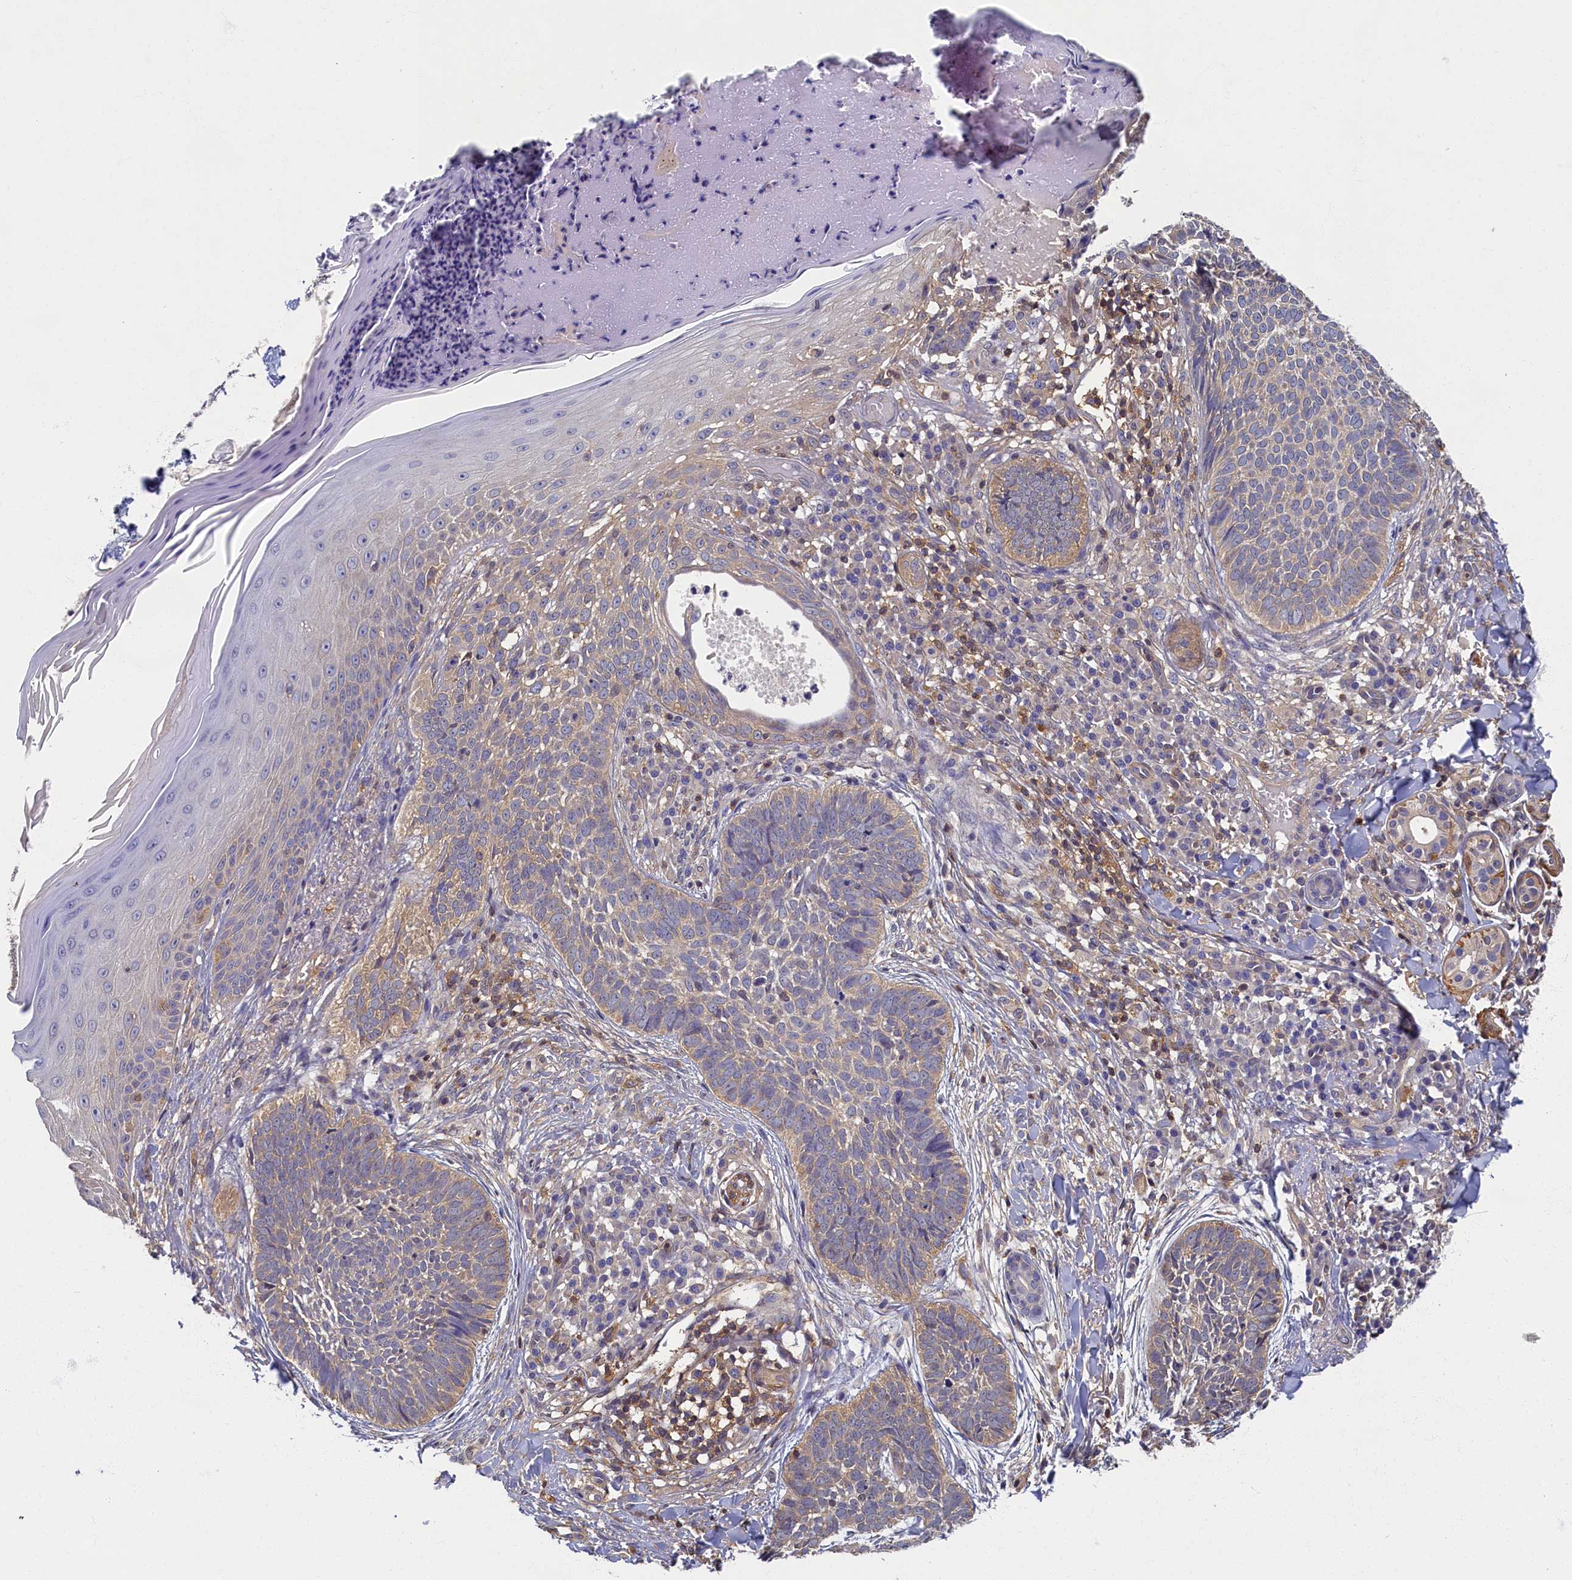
{"staining": {"intensity": "weak", "quantity": "<25%", "location": "cytoplasmic/membranous"}, "tissue": "skin cancer", "cell_type": "Tumor cells", "image_type": "cancer", "snomed": [{"axis": "morphology", "description": "Basal cell carcinoma"}, {"axis": "topography", "description": "Skin"}], "caption": "DAB (3,3'-diaminobenzidine) immunohistochemical staining of basal cell carcinoma (skin) shows no significant staining in tumor cells.", "gene": "TBCB", "patient": {"sex": "female", "age": 61}}